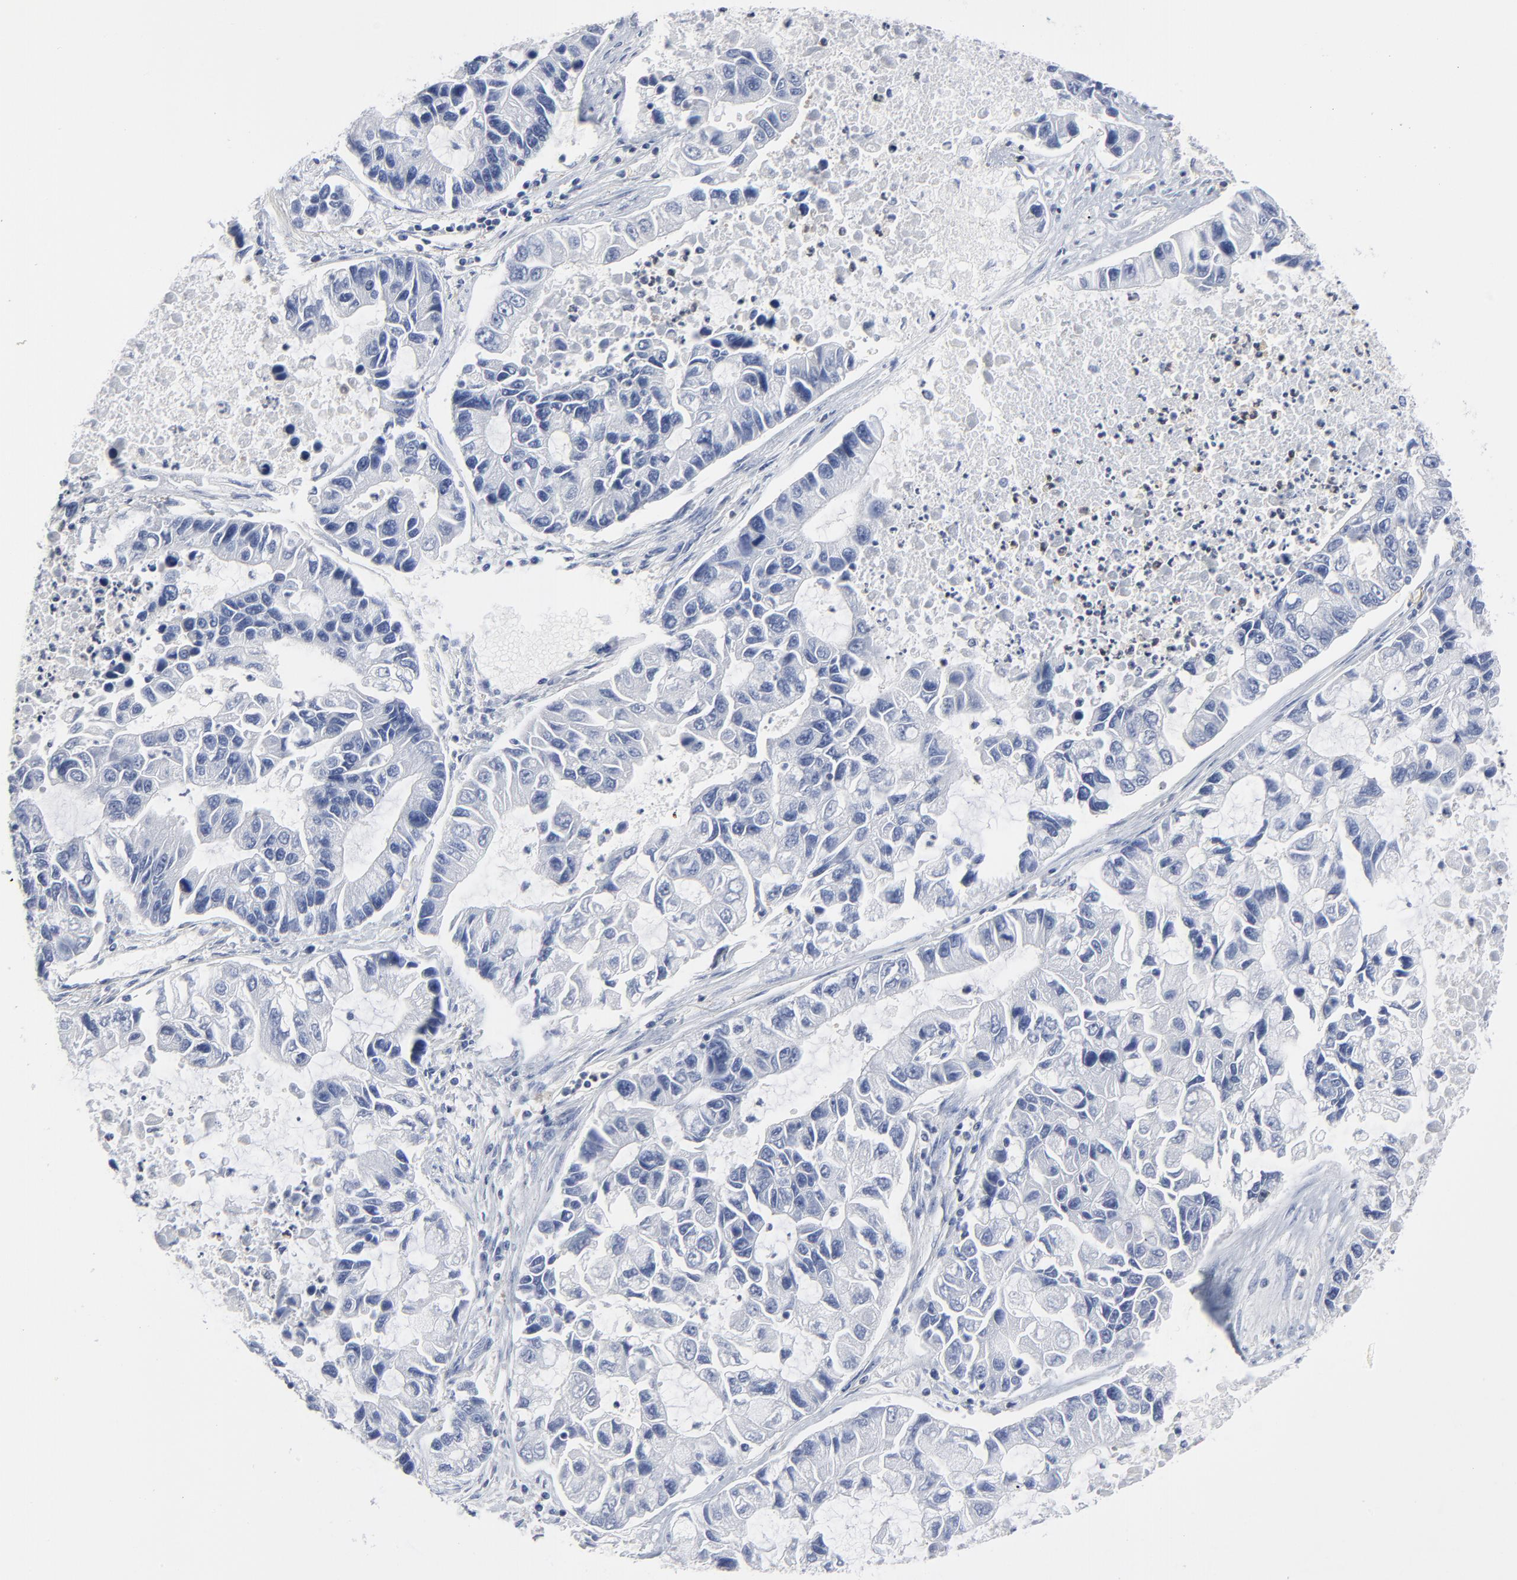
{"staining": {"intensity": "negative", "quantity": "none", "location": "none"}, "tissue": "lung cancer", "cell_type": "Tumor cells", "image_type": "cancer", "snomed": [{"axis": "morphology", "description": "Adenocarcinoma, NOS"}, {"axis": "topography", "description": "Lung"}], "caption": "This is an immunohistochemistry (IHC) photomicrograph of lung cancer (adenocarcinoma). There is no expression in tumor cells.", "gene": "CAB39L", "patient": {"sex": "female", "age": 51}}